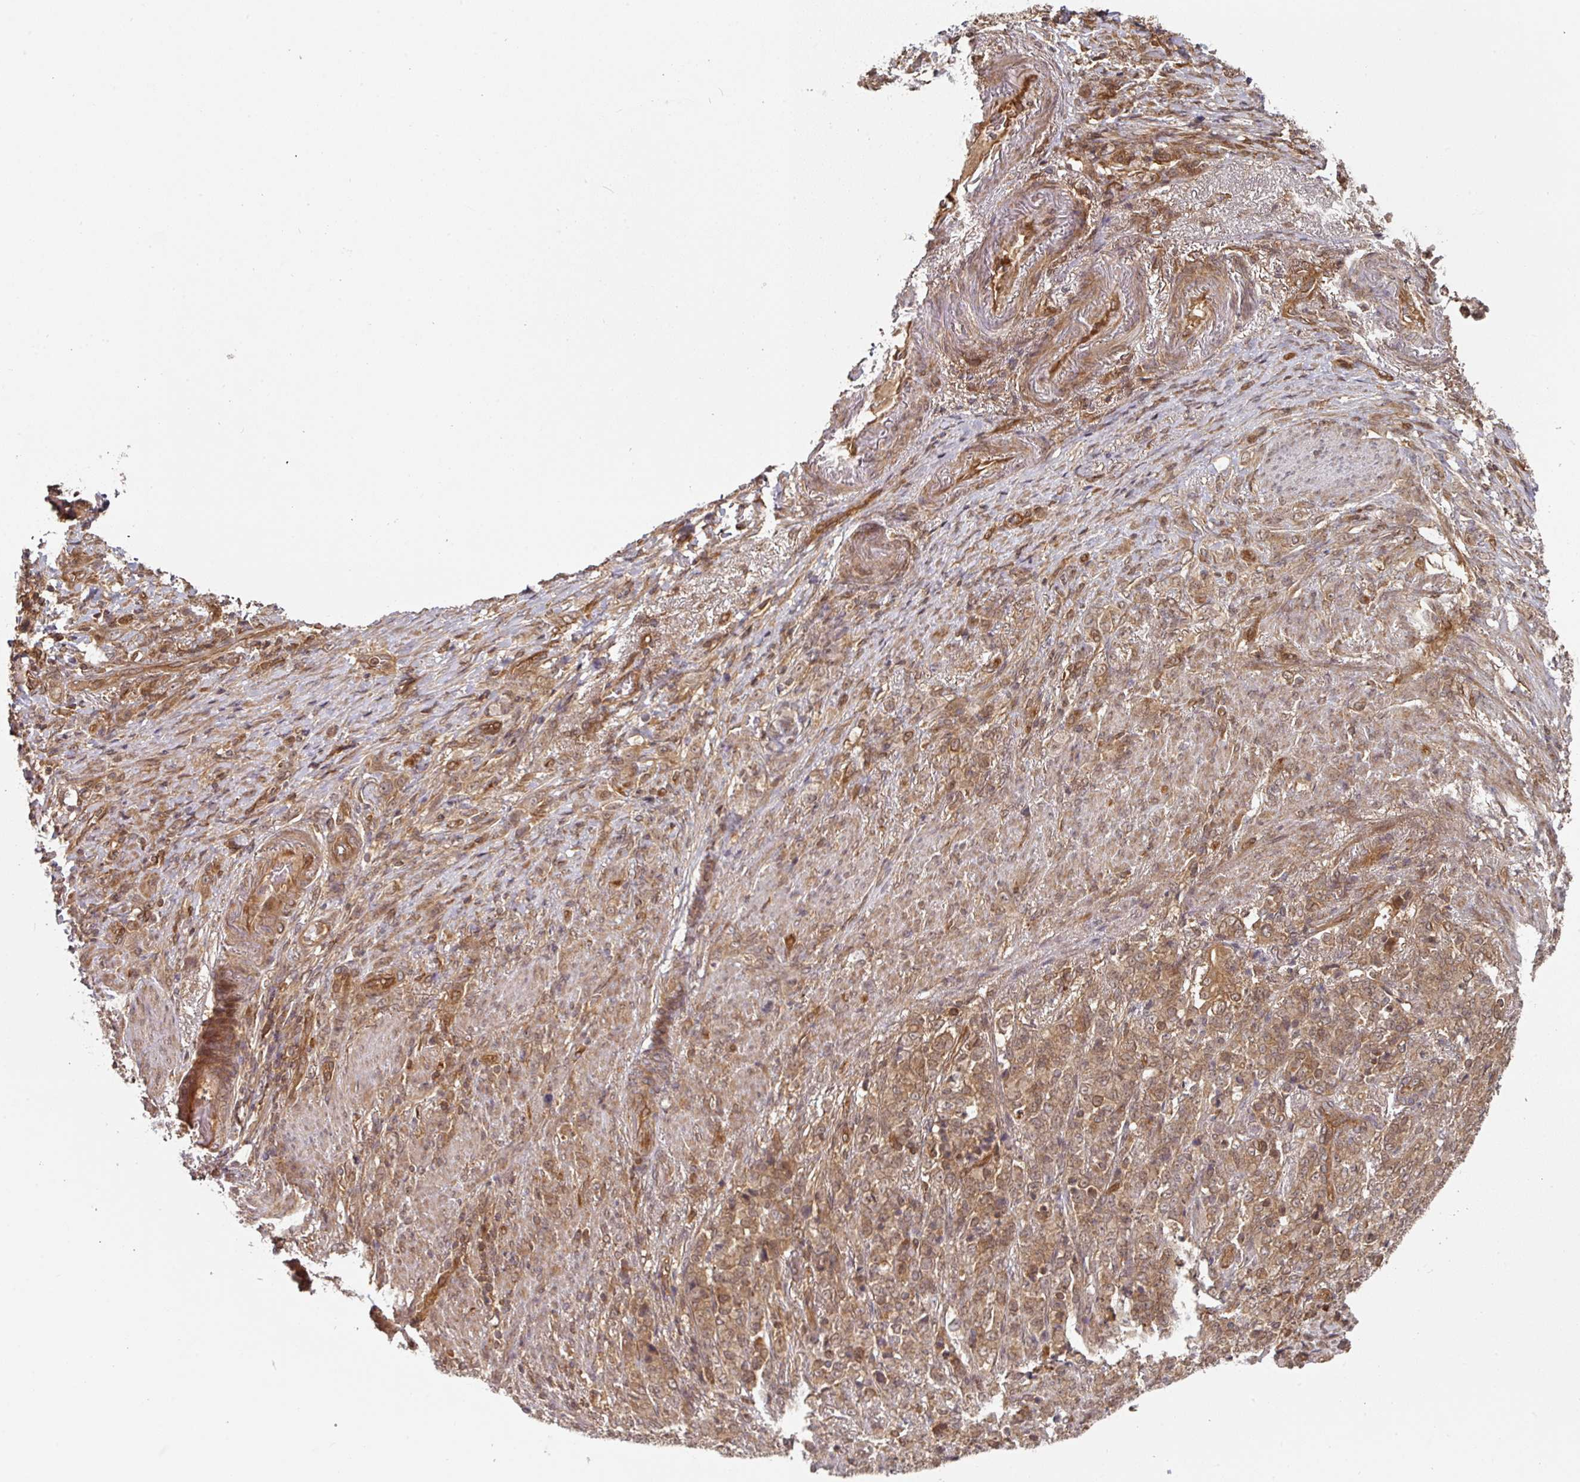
{"staining": {"intensity": "moderate", "quantity": ">75%", "location": "cytoplasmic/membranous"}, "tissue": "stomach cancer", "cell_type": "Tumor cells", "image_type": "cancer", "snomed": [{"axis": "morphology", "description": "Adenocarcinoma, NOS"}, {"axis": "topography", "description": "Stomach"}], "caption": "Stomach cancer stained with IHC demonstrates moderate cytoplasmic/membranous staining in about >75% of tumor cells.", "gene": "EIF4EBP2", "patient": {"sex": "female", "age": 79}}